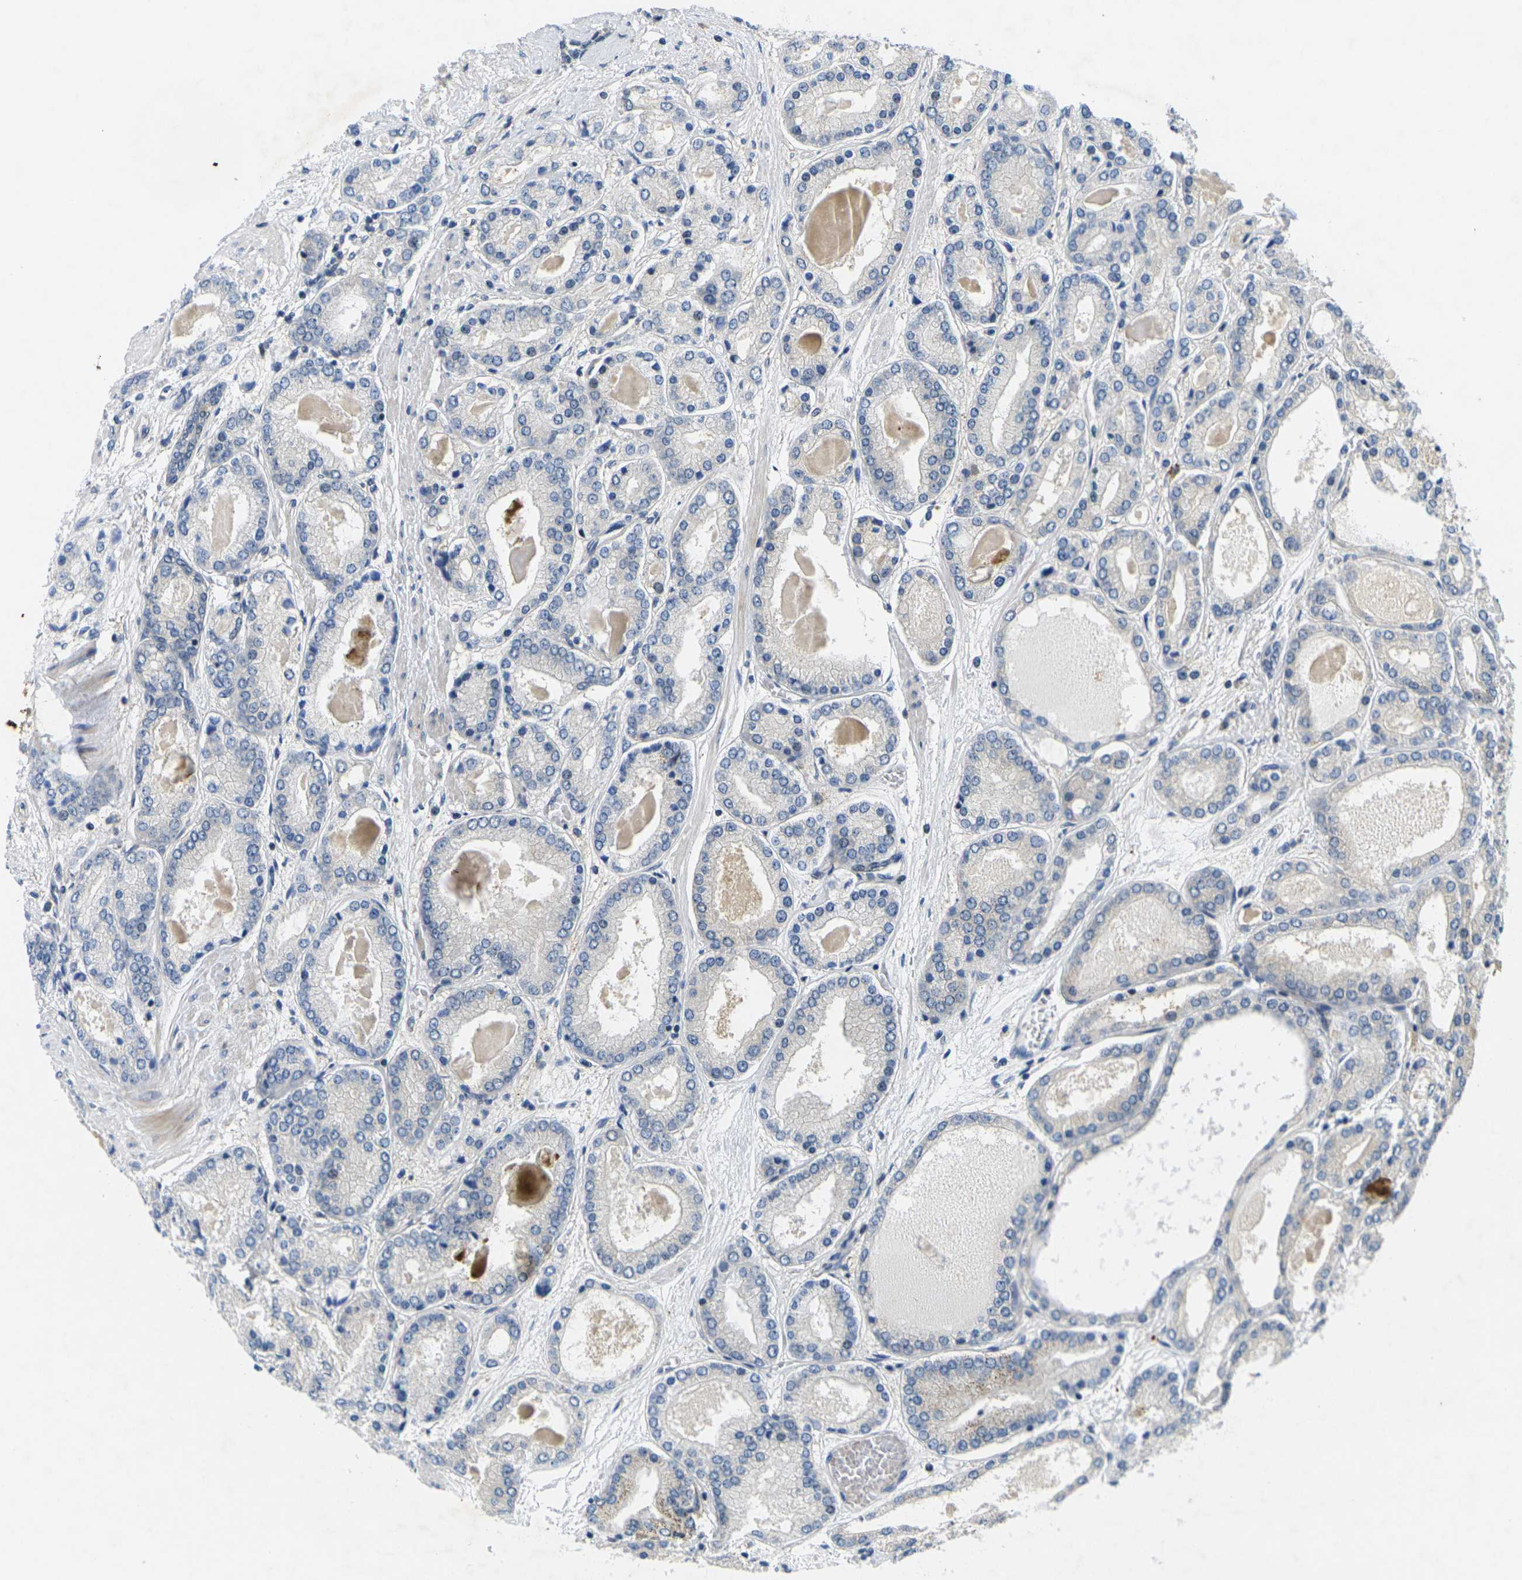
{"staining": {"intensity": "negative", "quantity": "none", "location": "none"}, "tissue": "prostate cancer", "cell_type": "Tumor cells", "image_type": "cancer", "snomed": [{"axis": "morphology", "description": "Adenocarcinoma, High grade"}, {"axis": "topography", "description": "Prostate"}], "caption": "This photomicrograph is of adenocarcinoma (high-grade) (prostate) stained with immunohistochemistry to label a protein in brown with the nuclei are counter-stained blue. There is no positivity in tumor cells. (Stains: DAB IHC with hematoxylin counter stain, Microscopy: brightfield microscopy at high magnification).", "gene": "ROBO2", "patient": {"sex": "male", "age": 59}}